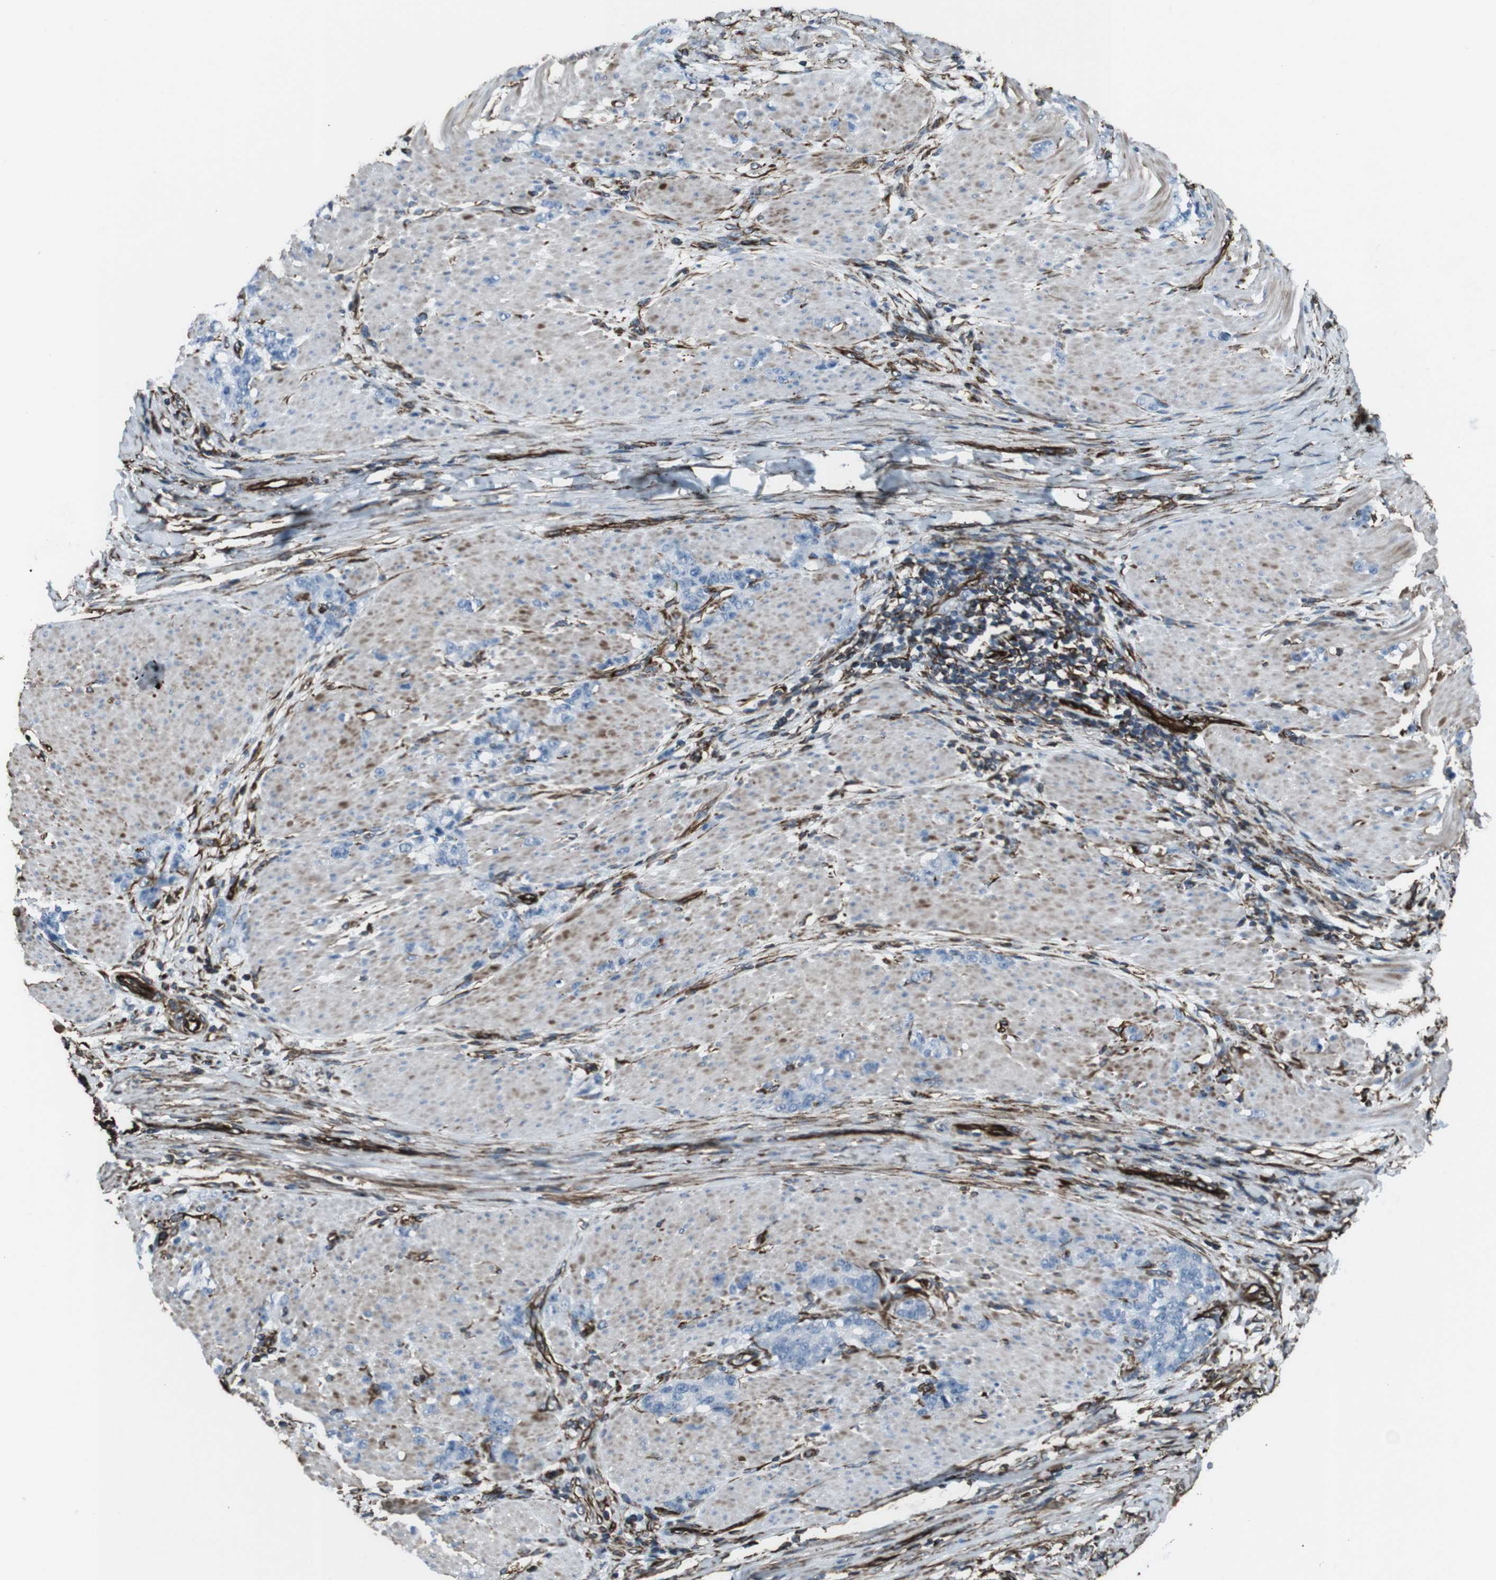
{"staining": {"intensity": "negative", "quantity": "none", "location": "none"}, "tissue": "stomach cancer", "cell_type": "Tumor cells", "image_type": "cancer", "snomed": [{"axis": "morphology", "description": "Adenocarcinoma, NOS"}, {"axis": "topography", "description": "Stomach, lower"}], "caption": "Immunohistochemistry (IHC) of human stomach cancer (adenocarcinoma) exhibits no staining in tumor cells.", "gene": "ZDHHC6", "patient": {"sex": "male", "age": 88}}